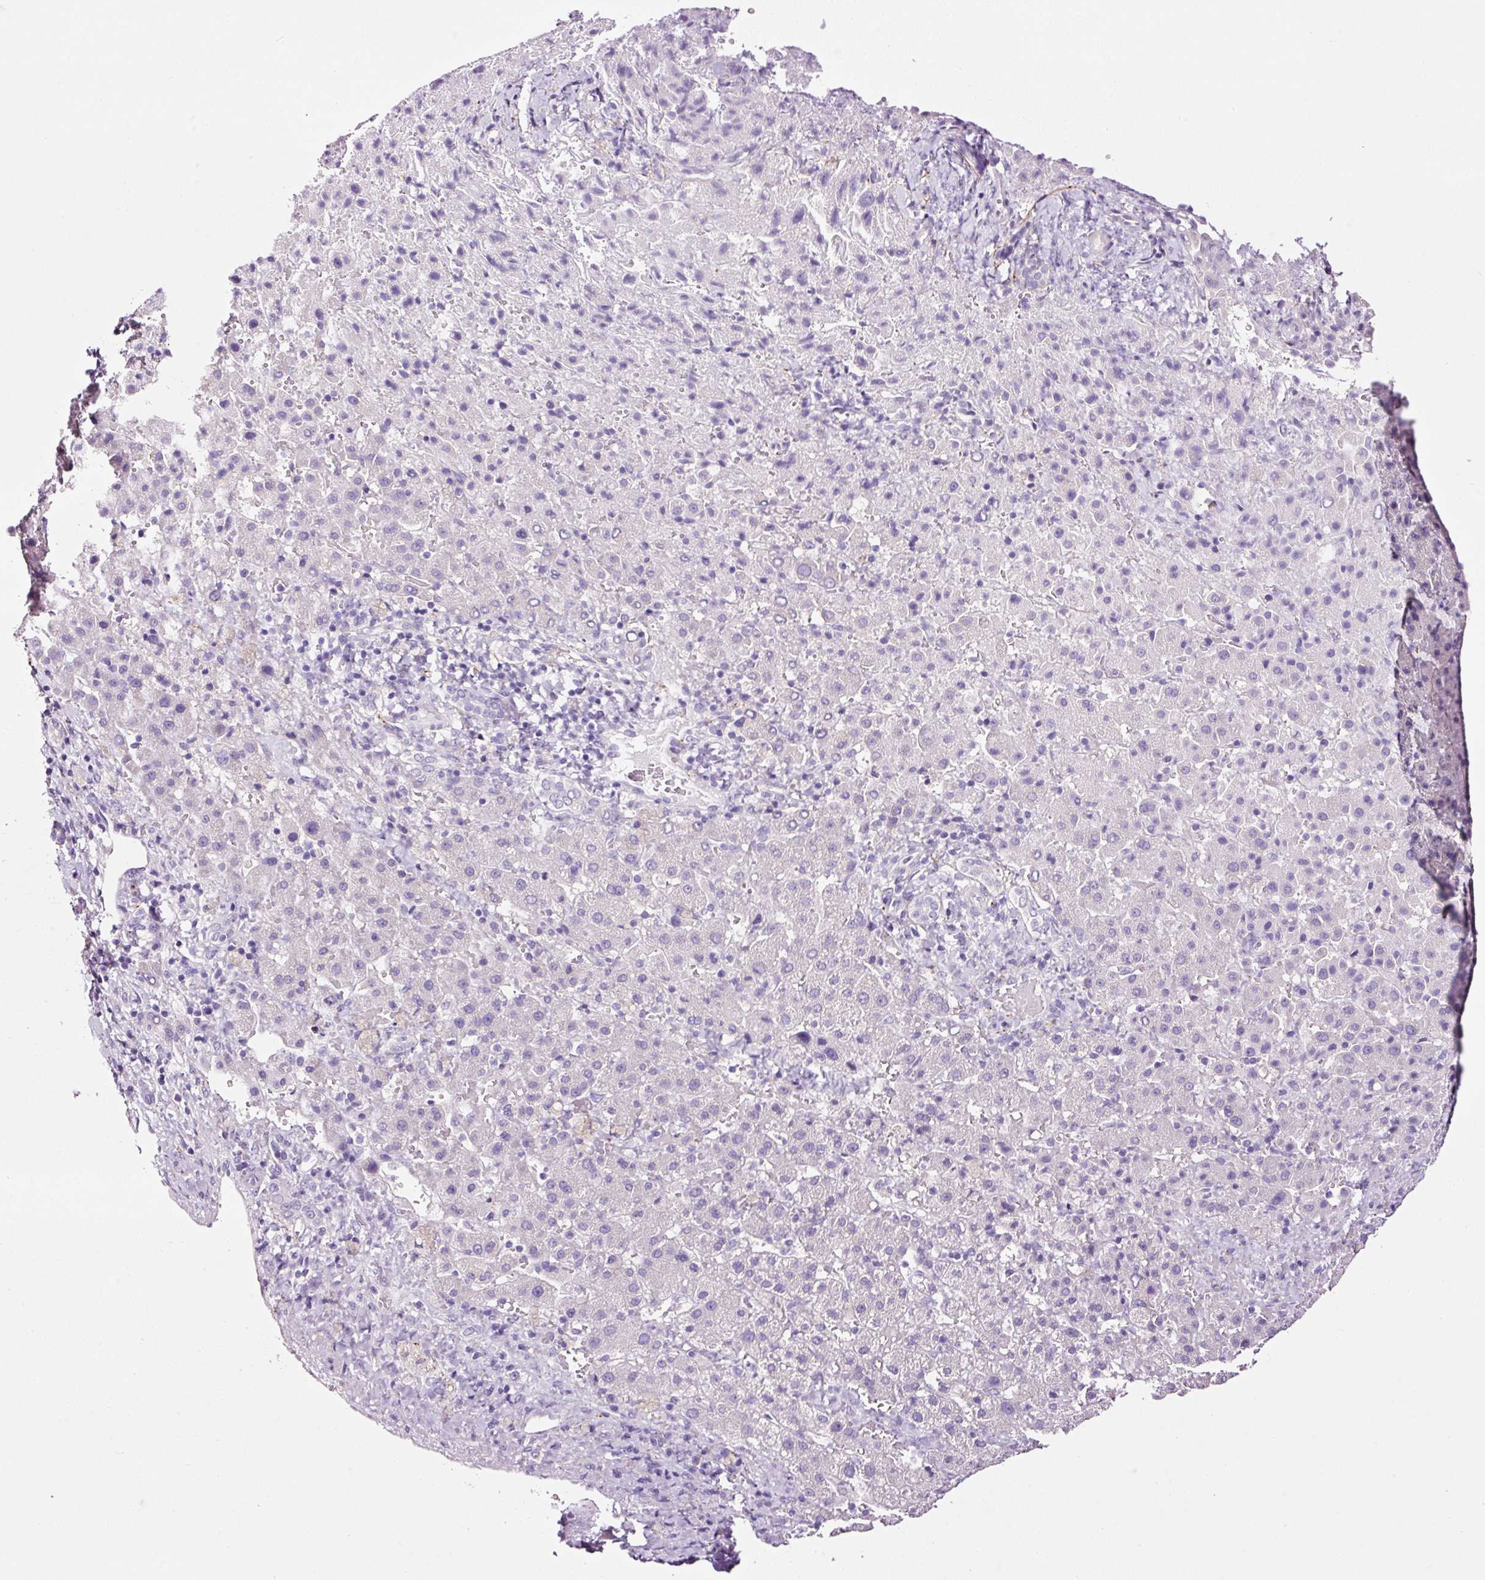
{"staining": {"intensity": "negative", "quantity": "none", "location": "none"}, "tissue": "liver cancer", "cell_type": "Tumor cells", "image_type": "cancer", "snomed": [{"axis": "morphology", "description": "Carcinoma, Hepatocellular, NOS"}, {"axis": "topography", "description": "Liver"}], "caption": "IHC image of neoplastic tissue: human liver cancer (hepatocellular carcinoma) stained with DAB demonstrates no significant protein expression in tumor cells.", "gene": "PAM", "patient": {"sex": "female", "age": 58}}